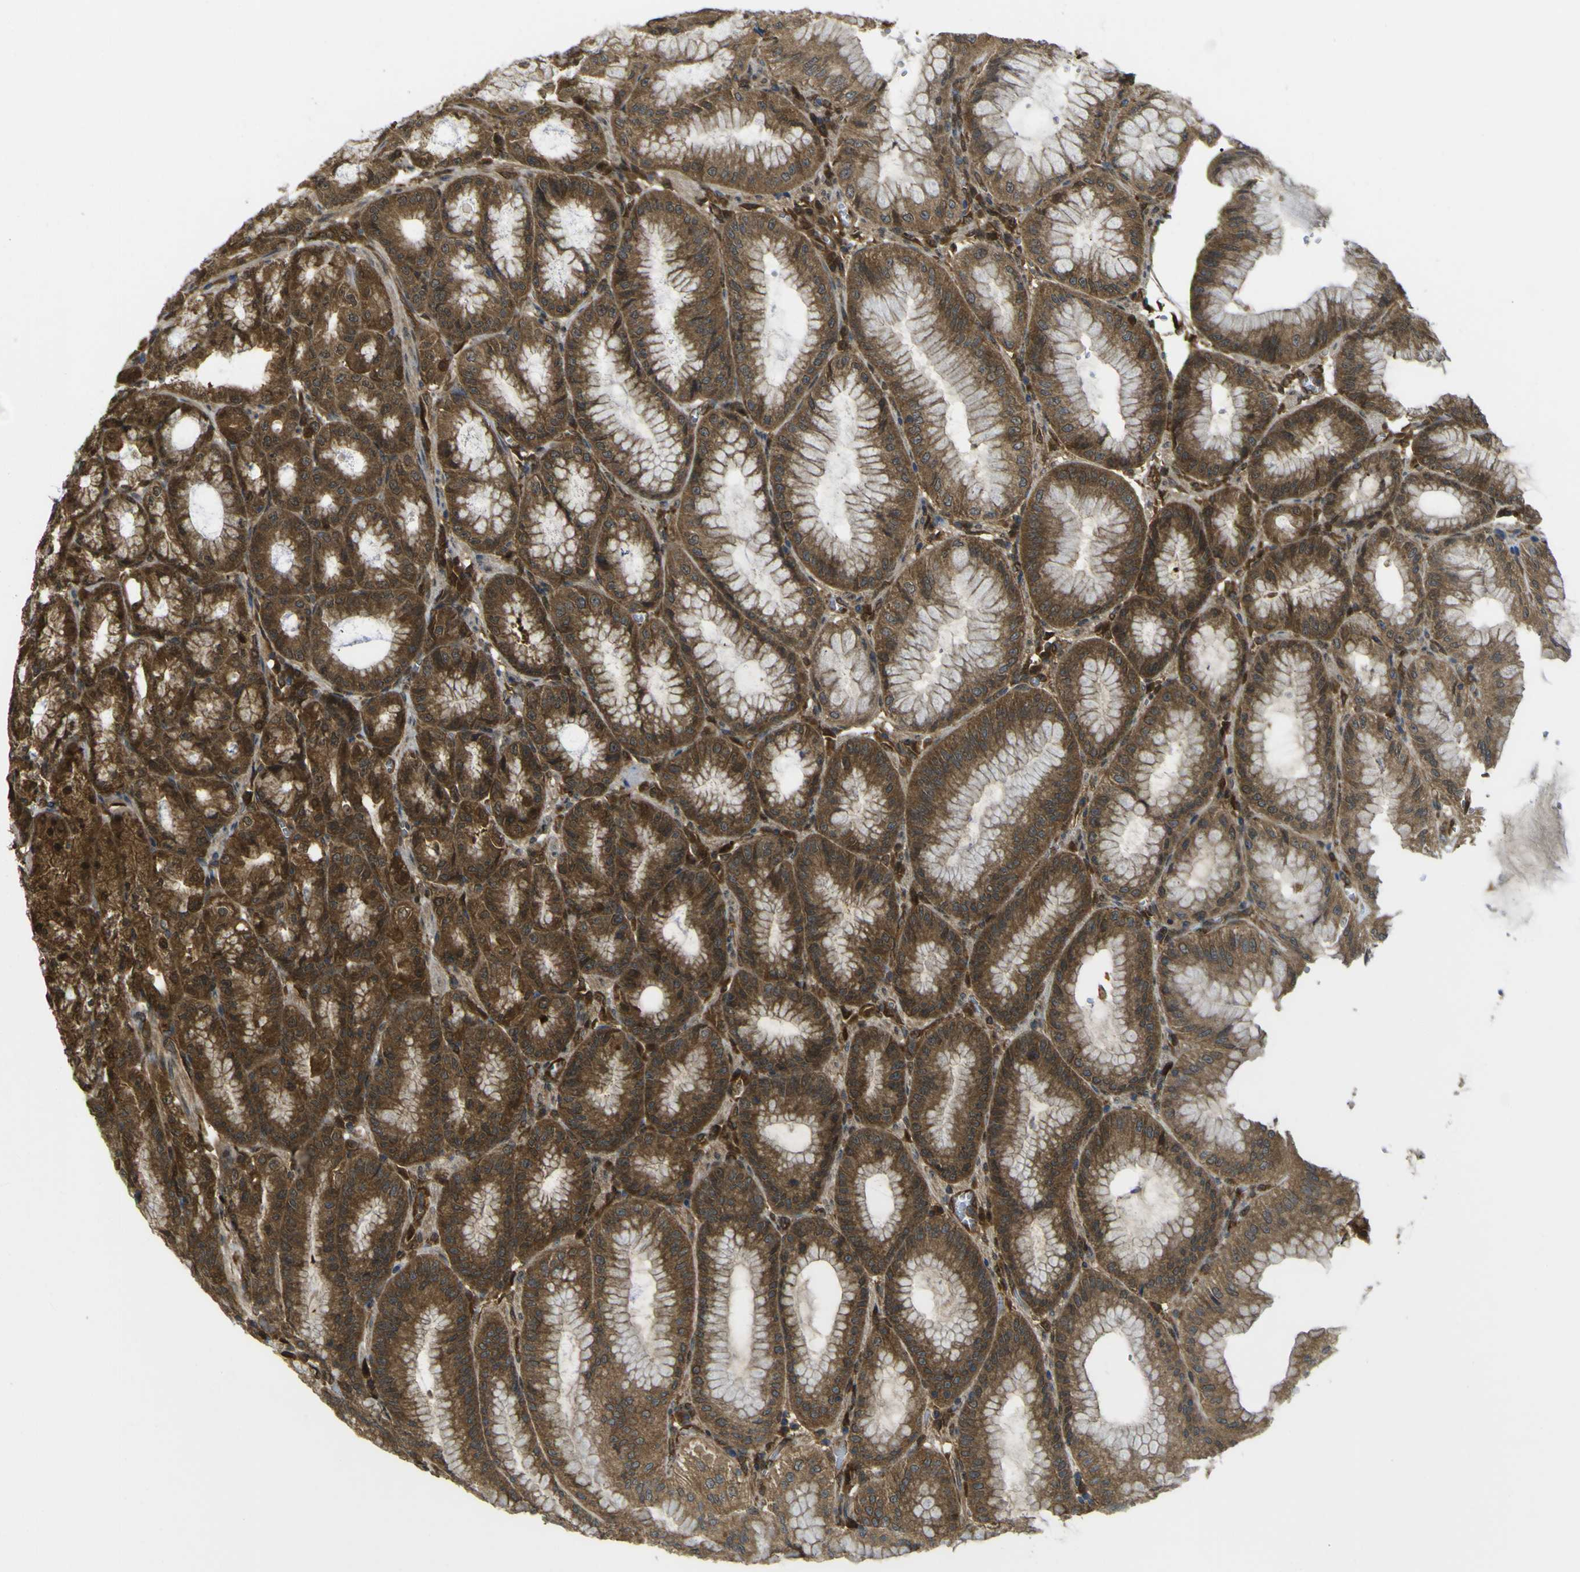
{"staining": {"intensity": "strong", "quantity": ">75%", "location": "cytoplasmic/membranous,nuclear"}, "tissue": "stomach", "cell_type": "Glandular cells", "image_type": "normal", "snomed": [{"axis": "morphology", "description": "Normal tissue, NOS"}, {"axis": "topography", "description": "Stomach, lower"}], "caption": "An IHC histopathology image of unremarkable tissue is shown. Protein staining in brown highlights strong cytoplasmic/membranous,nuclear positivity in stomach within glandular cells.", "gene": "YWHAG", "patient": {"sex": "male", "age": 71}}